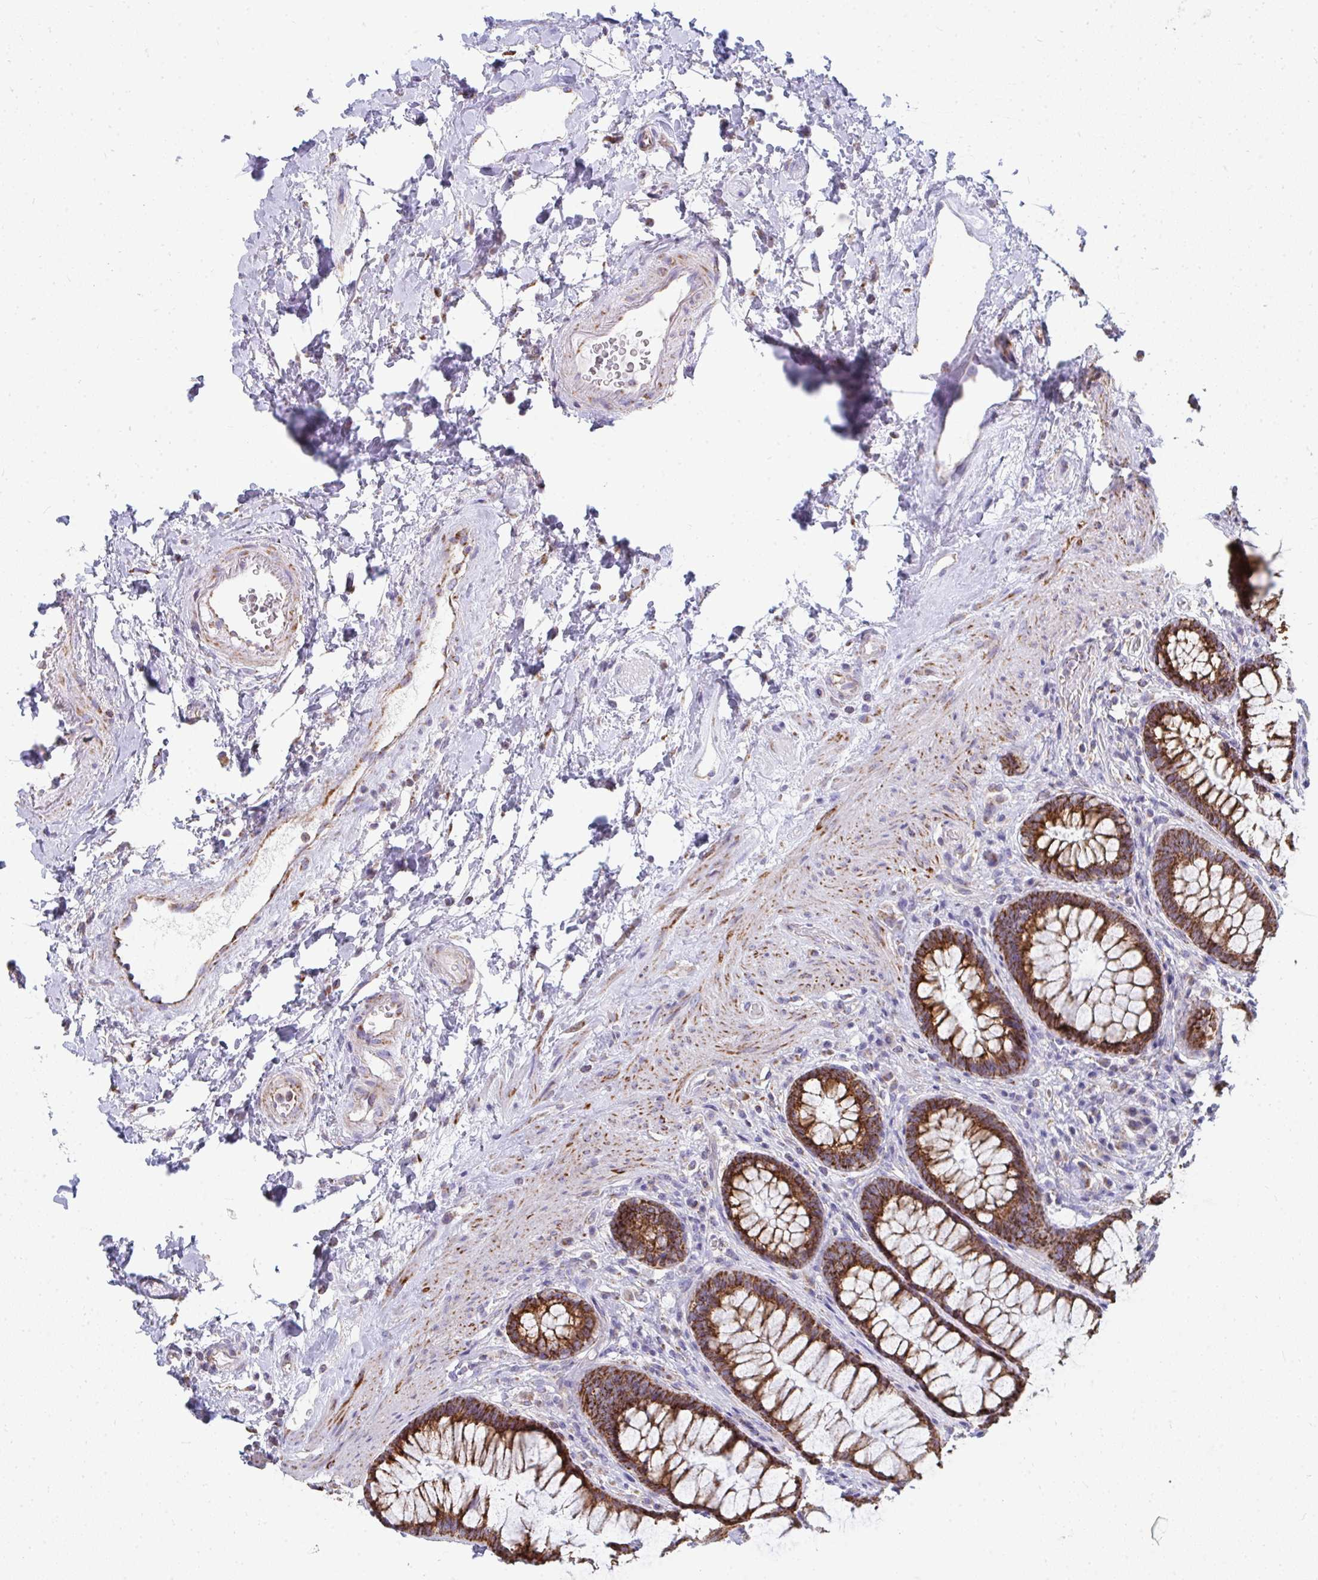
{"staining": {"intensity": "strong", "quantity": ">75%", "location": "cytoplasmic/membranous"}, "tissue": "rectum", "cell_type": "Glandular cells", "image_type": "normal", "snomed": [{"axis": "morphology", "description": "Normal tissue, NOS"}, {"axis": "topography", "description": "Rectum"}], "caption": "Immunohistochemistry (IHC) of normal rectum displays high levels of strong cytoplasmic/membranous staining in approximately >75% of glandular cells.", "gene": "FAHD1", "patient": {"sex": "male", "age": 72}}